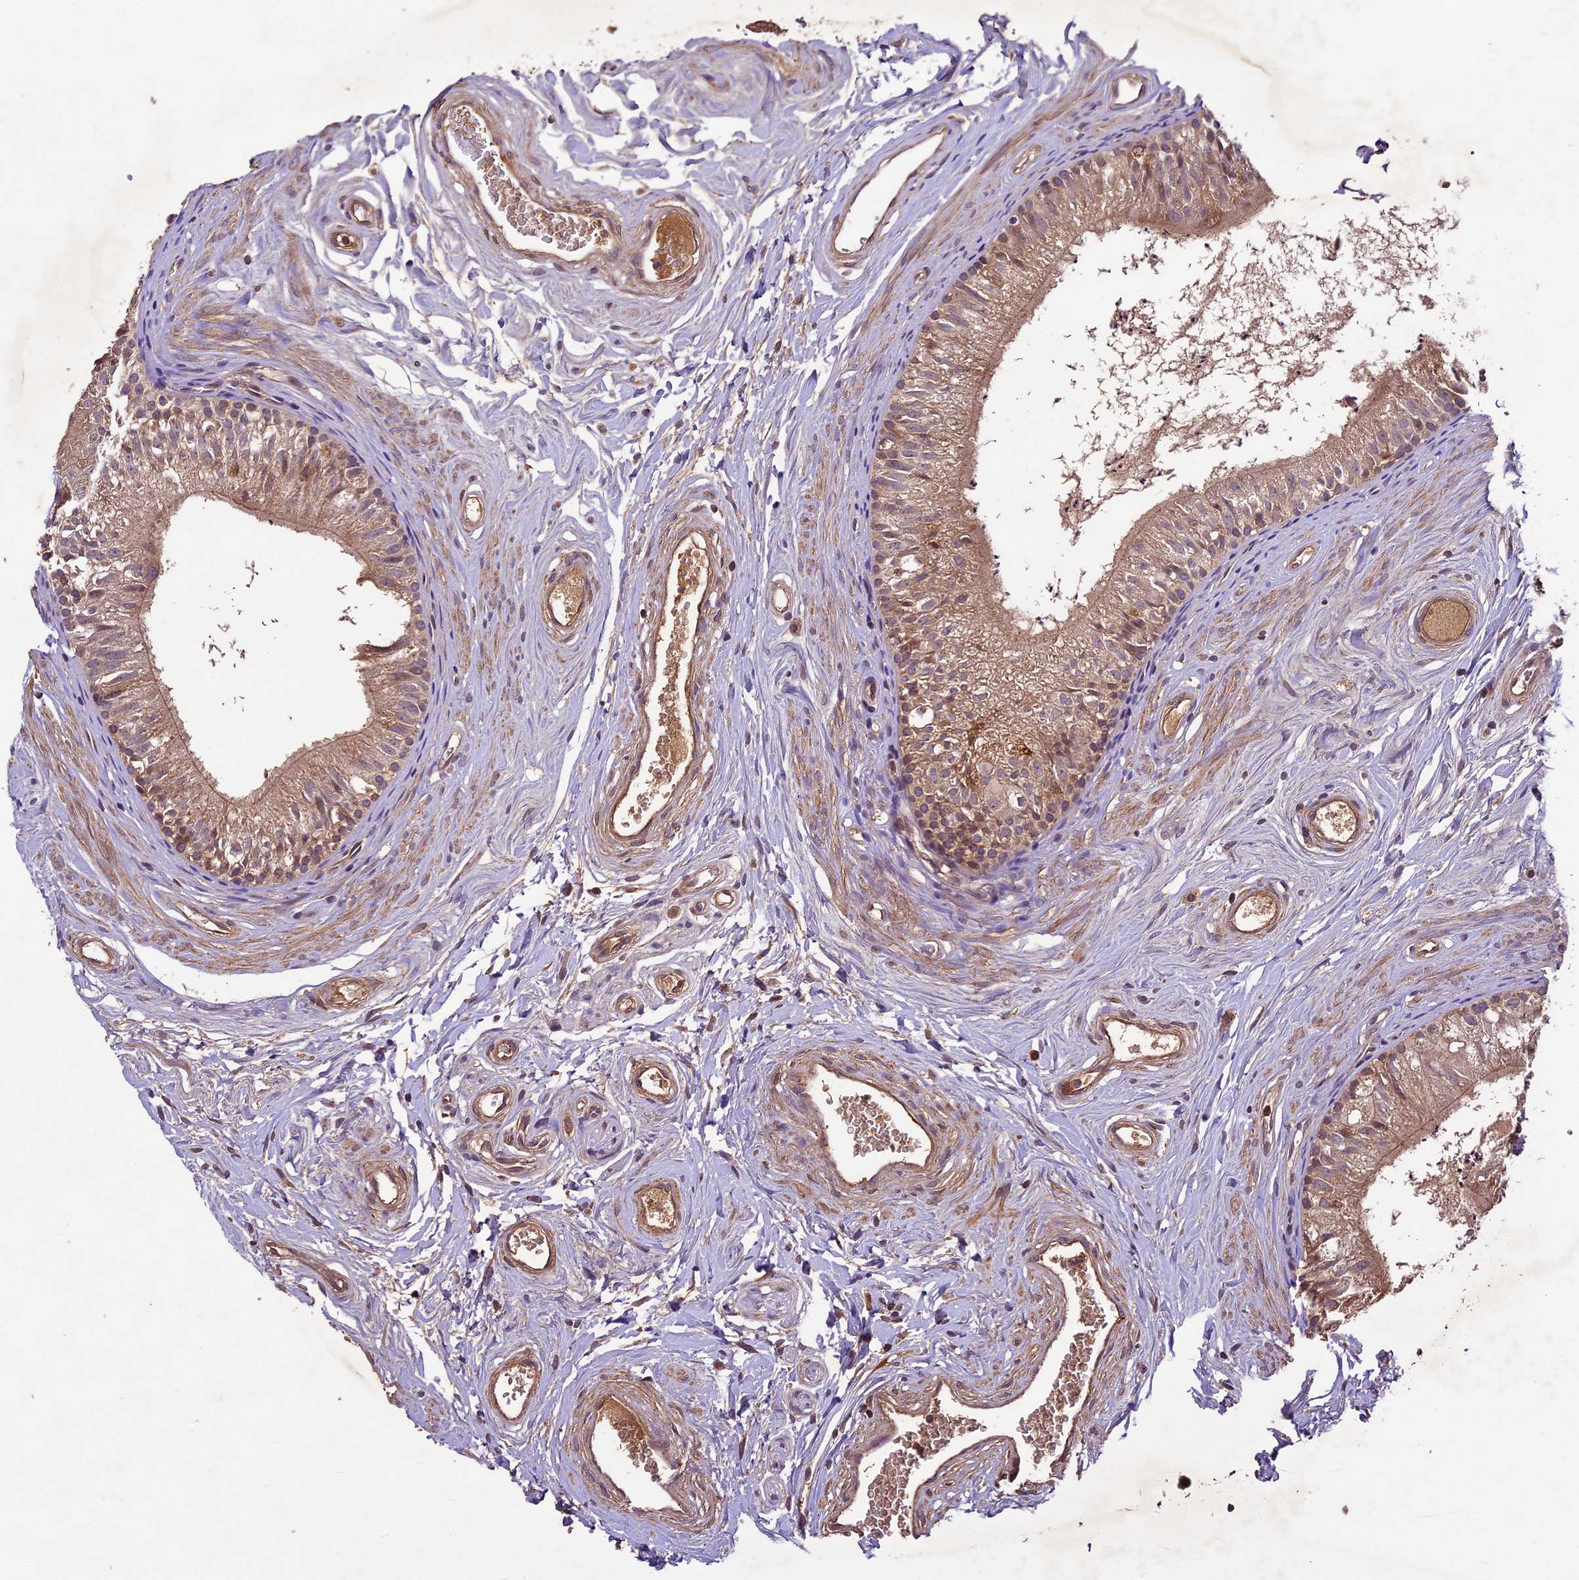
{"staining": {"intensity": "moderate", "quantity": ">75%", "location": "cytoplasmic/membranous"}, "tissue": "epididymis", "cell_type": "Glandular cells", "image_type": "normal", "snomed": [{"axis": "morphology", "description": "Normal tissue, NOS"}, {"axis": "topography", "description": "Epididymis"}], "caption": "A medium amount of moderate cytoplasmic/membranous positivity is identified in about >75% of glandular cells in unremarkable epididymis.", "gene": "CRLF1", "patient": {"sex": "male", "age": 56}}